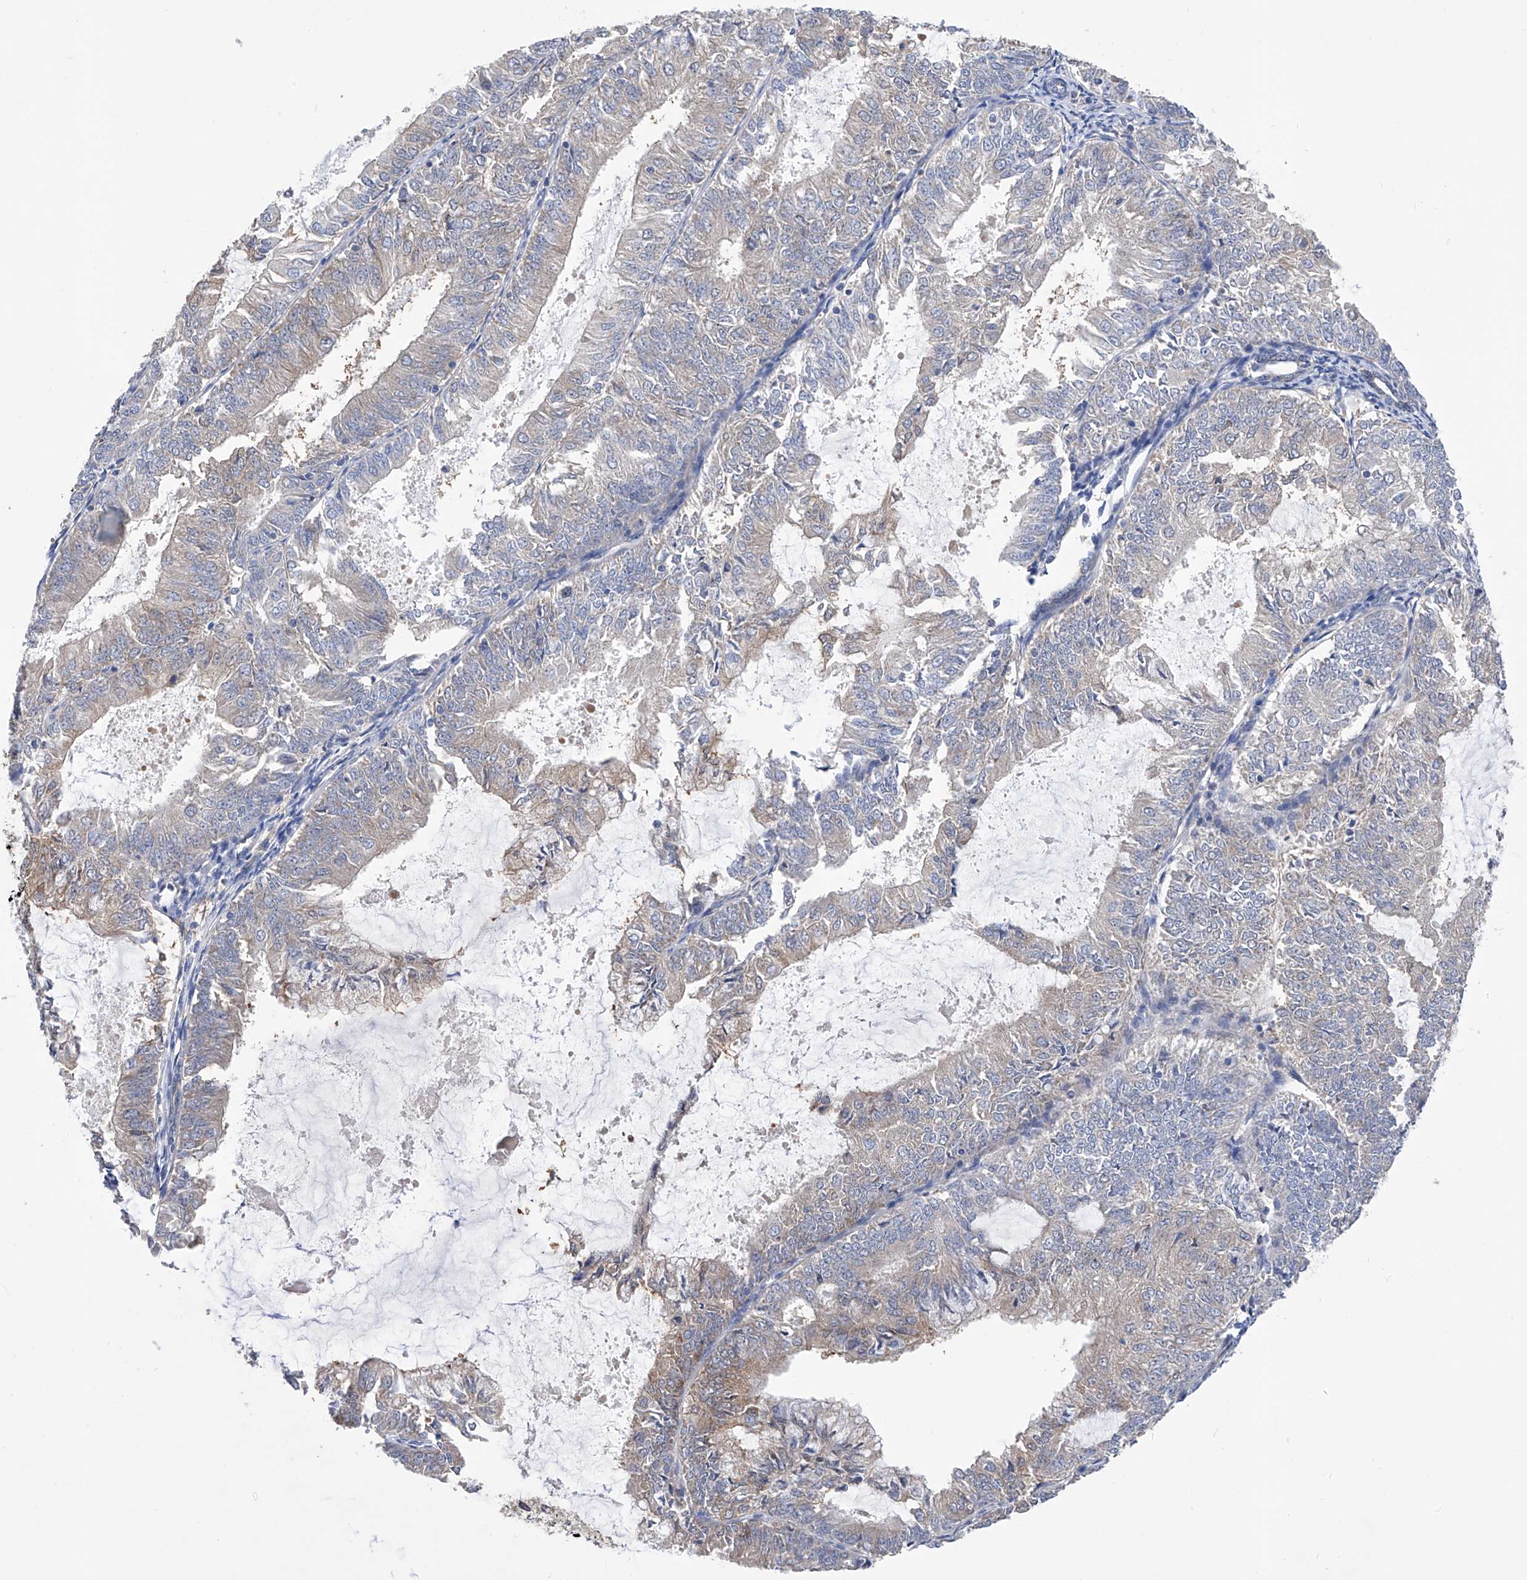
{"staining": {"intensity": "weak", "quantity": "<25%", "location": "cytoplasmic/membranous"}, "tissue": "endometrial cancer", "cell_type": "Tumor cells", "image_type": "cancer", "snomed": [{"axis": "morphology", "description": "Adenocarcinoma, NOS"}, {"axis": "topography", "description": "Endometrium"}], "caption": "Immunohistochemistry photomicrograph of endometrial adenocarcinoma stained for a protein (brown), which demonstrates no positivity in tumor cells.", "gene": "SPATA20", "patient": {"sex": "female", "age": 57}}